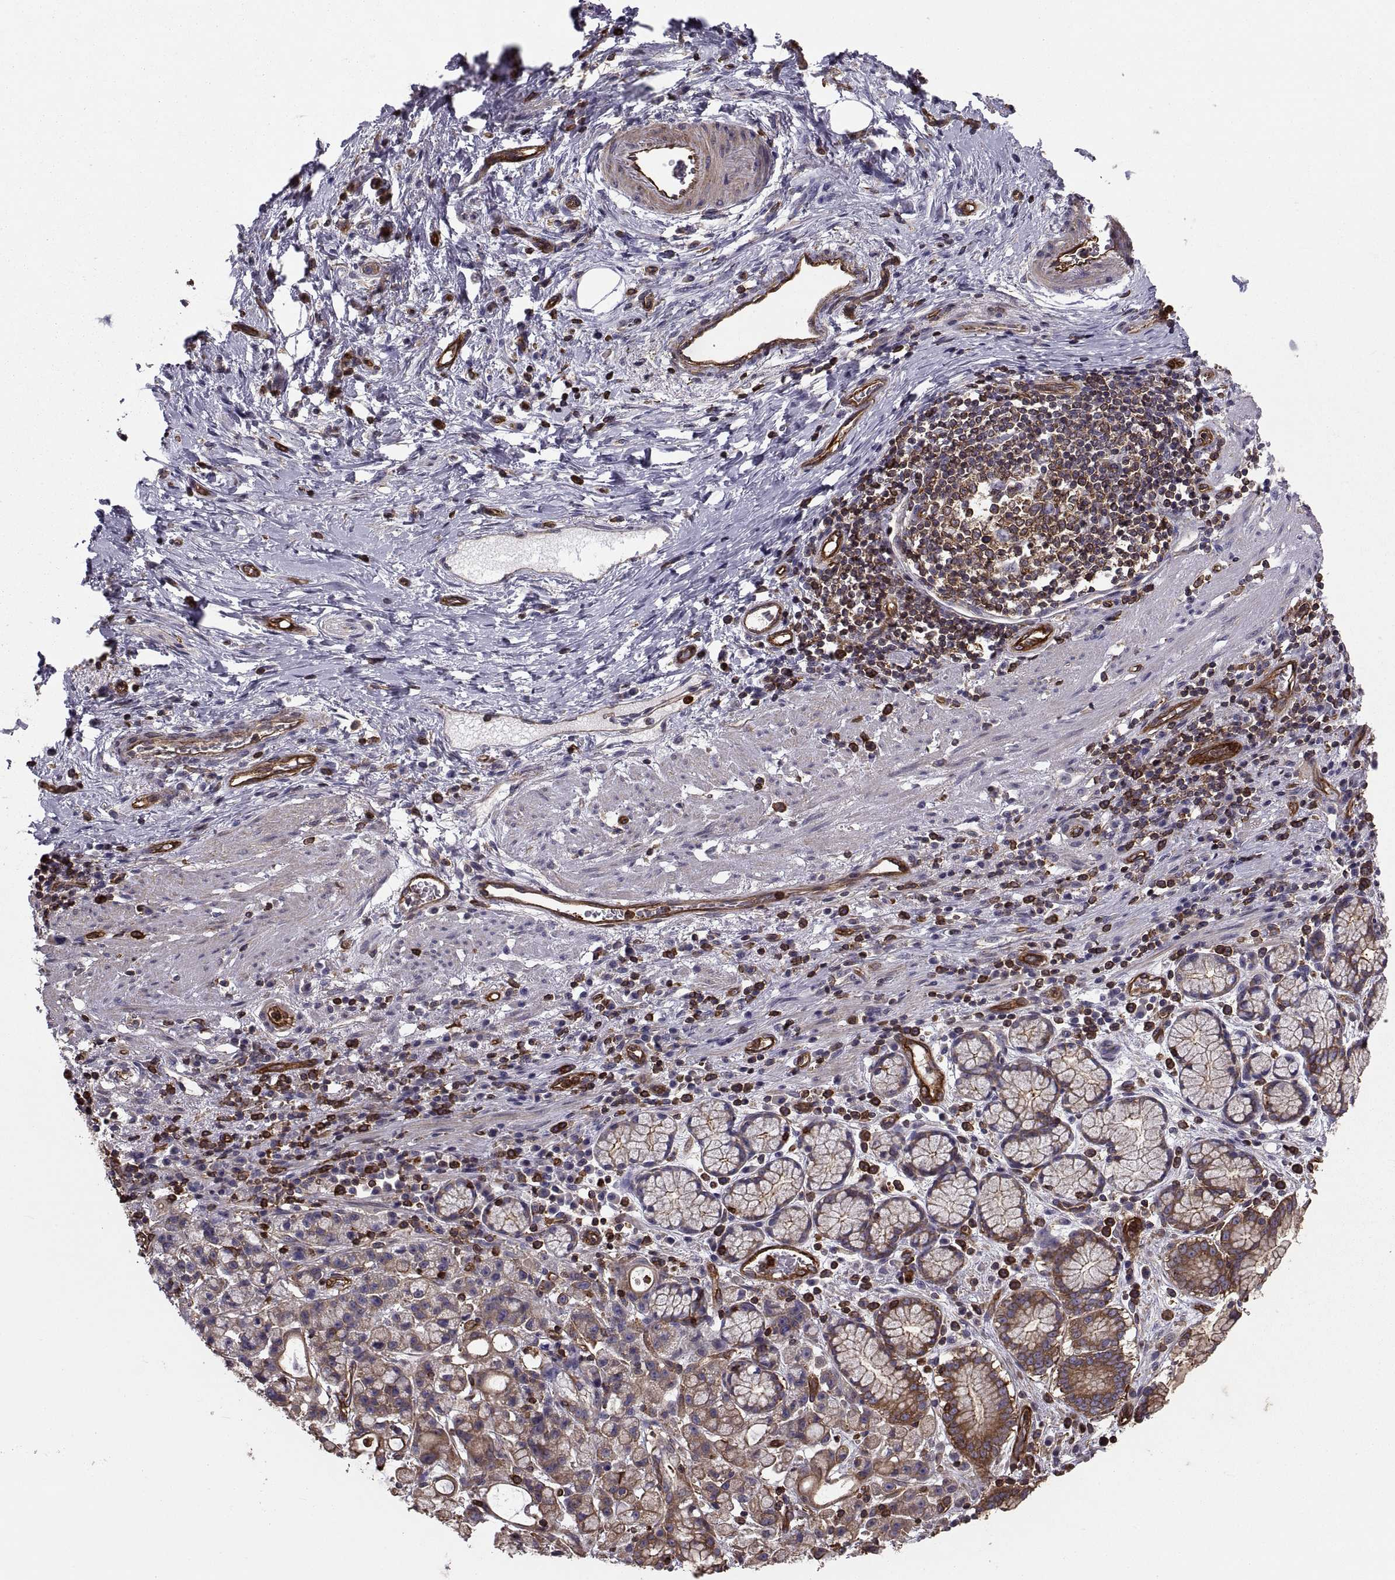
{"staining": {"intensity": "moderate", "quantity": ">75%", "location": "cytoplasmic/membranous"}, "tissue": "stomach cancer", "cell_type": "Tumor cells", "image_type": "cancer", "snomed": [{"axis": "morphology", "description": "Adenocarcinoma, NOS"}, {"axis": "topography", "description": "Stomach"}], "caption": "A photomicrograph showing moderate cytoplasmic/membranous staining in approximately >75% of tumor cells in adenocarcinoma (stomach), as visualized by brown immunohistochemical staining.", "gene": "MYH9", "patient": {"sex": "male", "age": 58}}